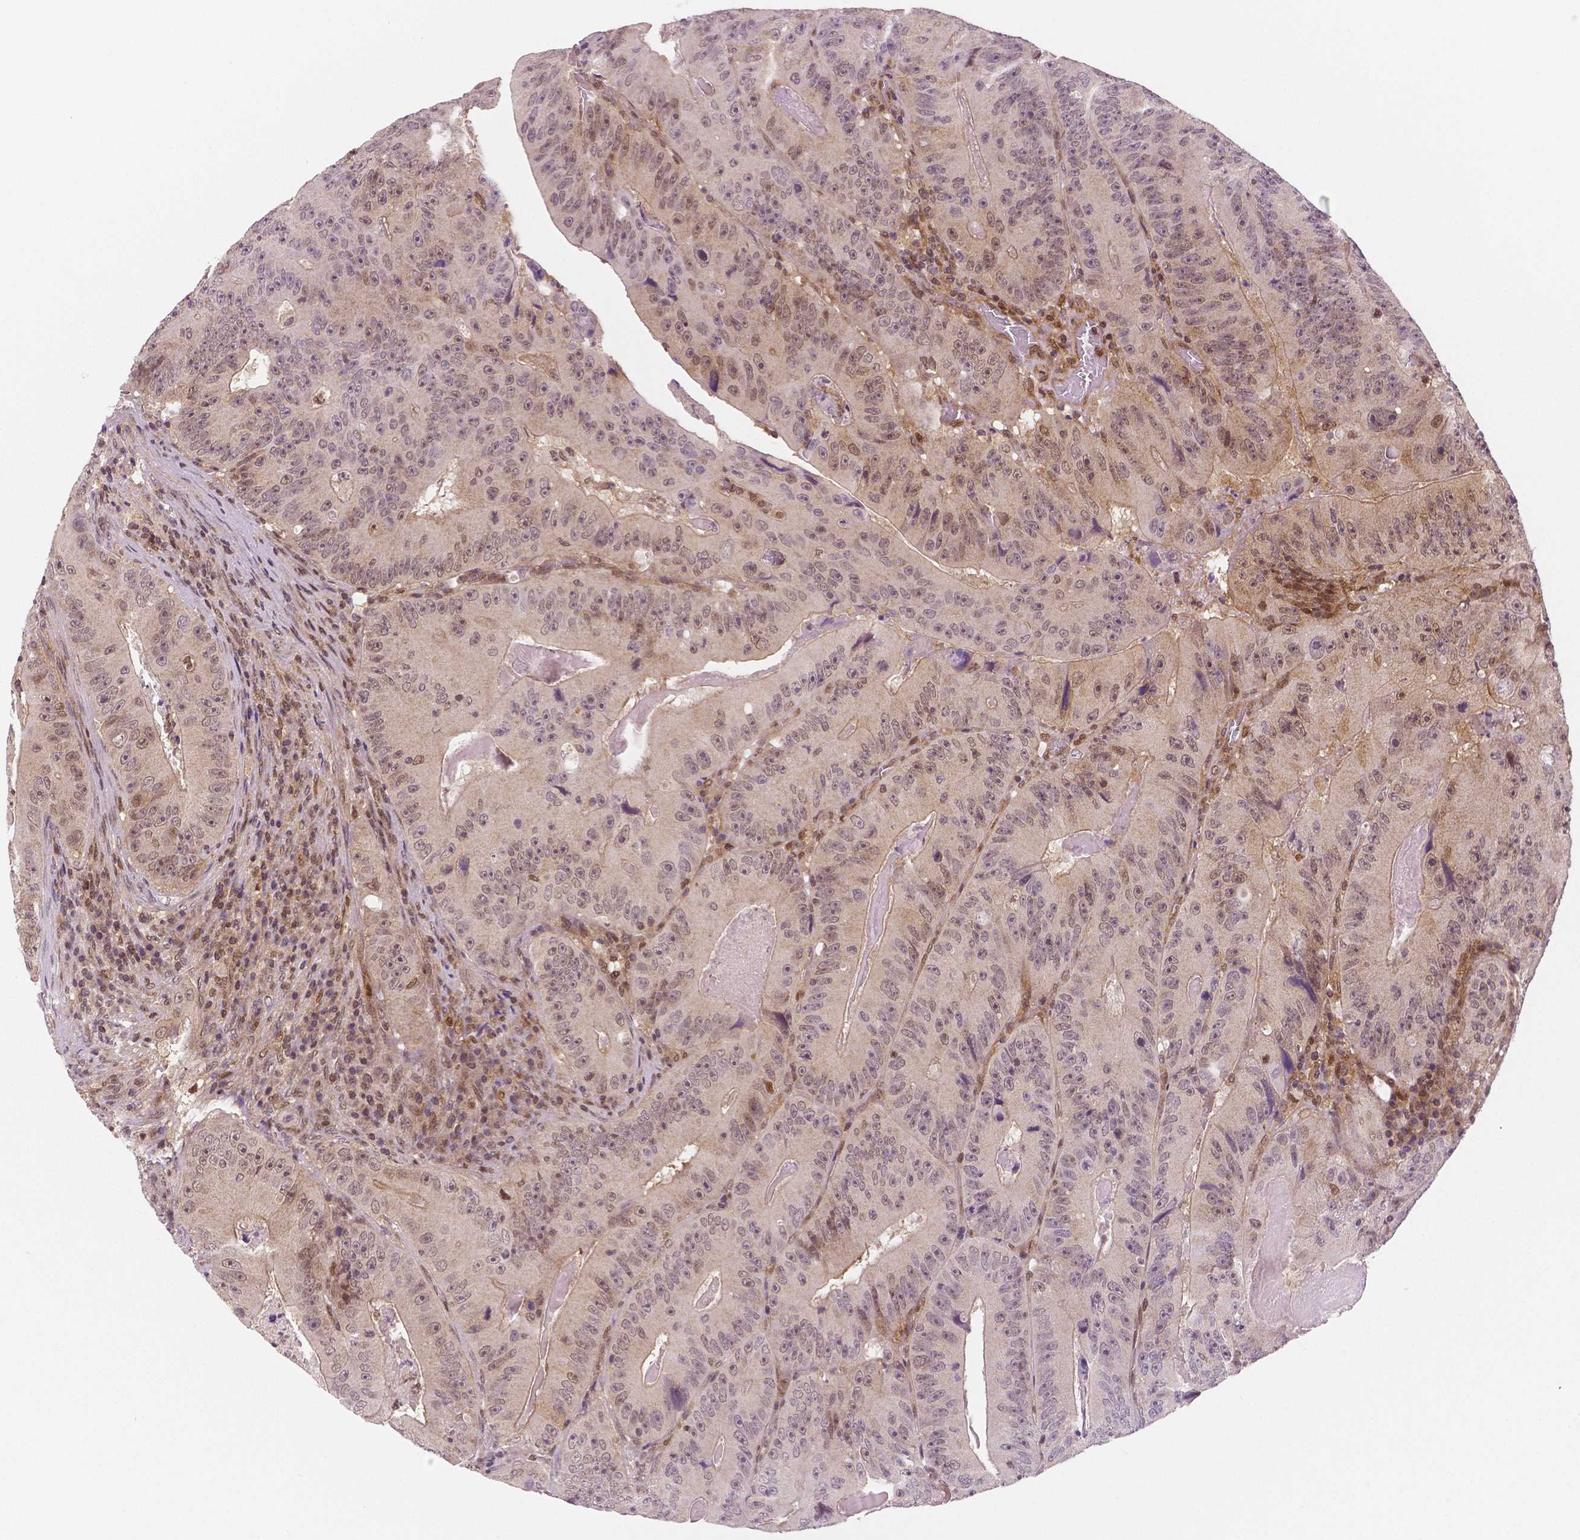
{"staining": {"intensity": "weak", "quantity": ">75%", "location": "cytoplasmic/membranous,nuclear"}, "tissue": "colorectal cancer", "cell_type": "Tumor cells", "image_type": "cancer", "snomed": [{"axis": "morphology", "description": "Adenocarcinoma, NOS"}, {"axis": "topography", "description": "Colon"}], "caption": "Protein analysis of colorectal adenocarcinoma tissue shows weak cytoplasmic/membranous and nuclear expression in approximately >75% of tumor cells. (DAB (3,3'-diaminobenzidine) IHC, brown staining for protein, blue staining for nuclei).", "gene": "STAT3", "patient": {"sex": "female", "age": 86}}